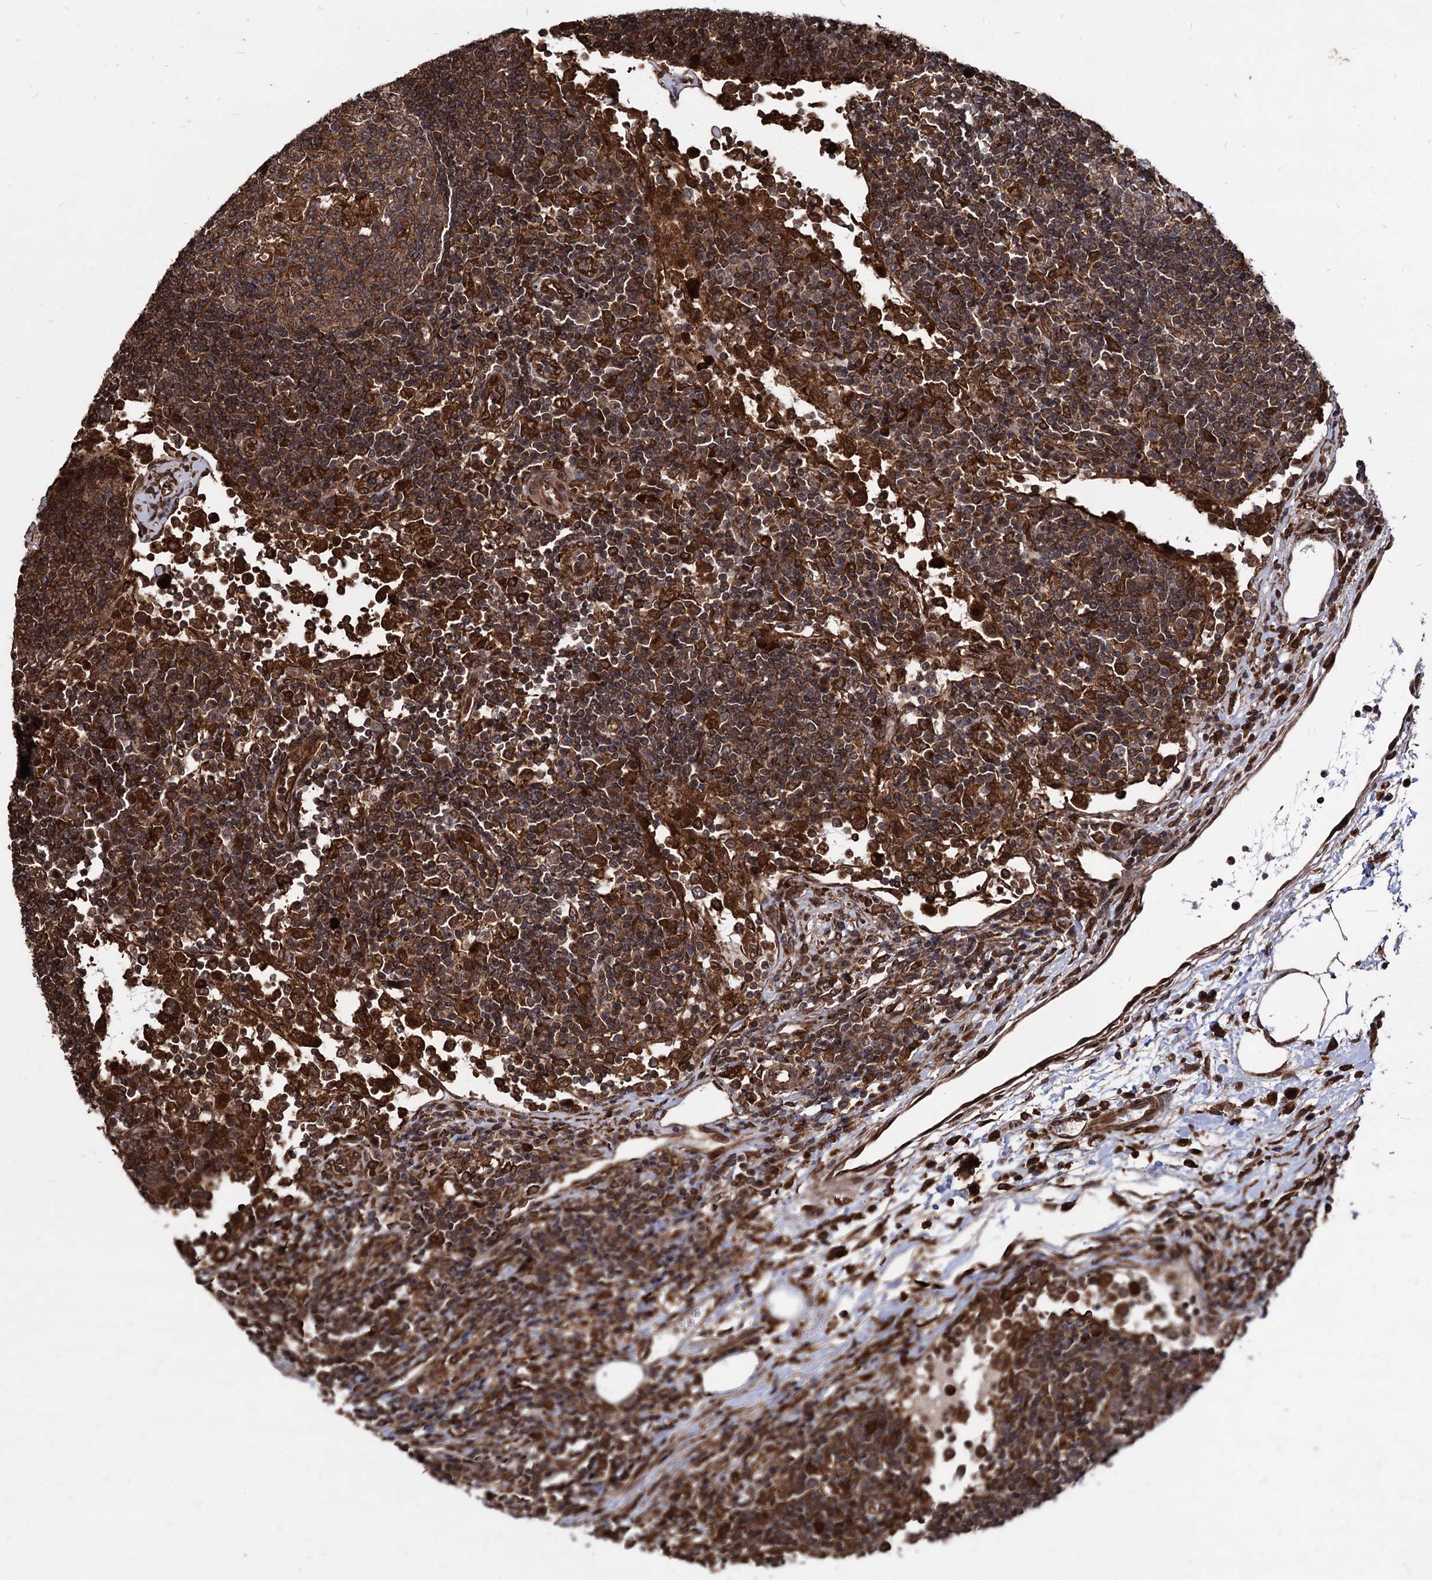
{"staining": {"intensity": "strong", "quantity": ">75%", "location": "cytoplasmic/membranous"}, "tissue": "lymph node", "cell_type": "Germinal center cells", "image_type": "normal", "snomed": [{"axis": "morphology", "description": "Normal tissue, NOS"}, {"axis": "topography", "description": "Lymph node"}], "caption": "Immunohistochemical staining of benign lymph node displays >75% levels of strong cytoplasmic/membranous protein expression in approximately >75% of germinal center cells.", "gene": "ANKRD12", "patient": {"sex": "female", "age": 53}}